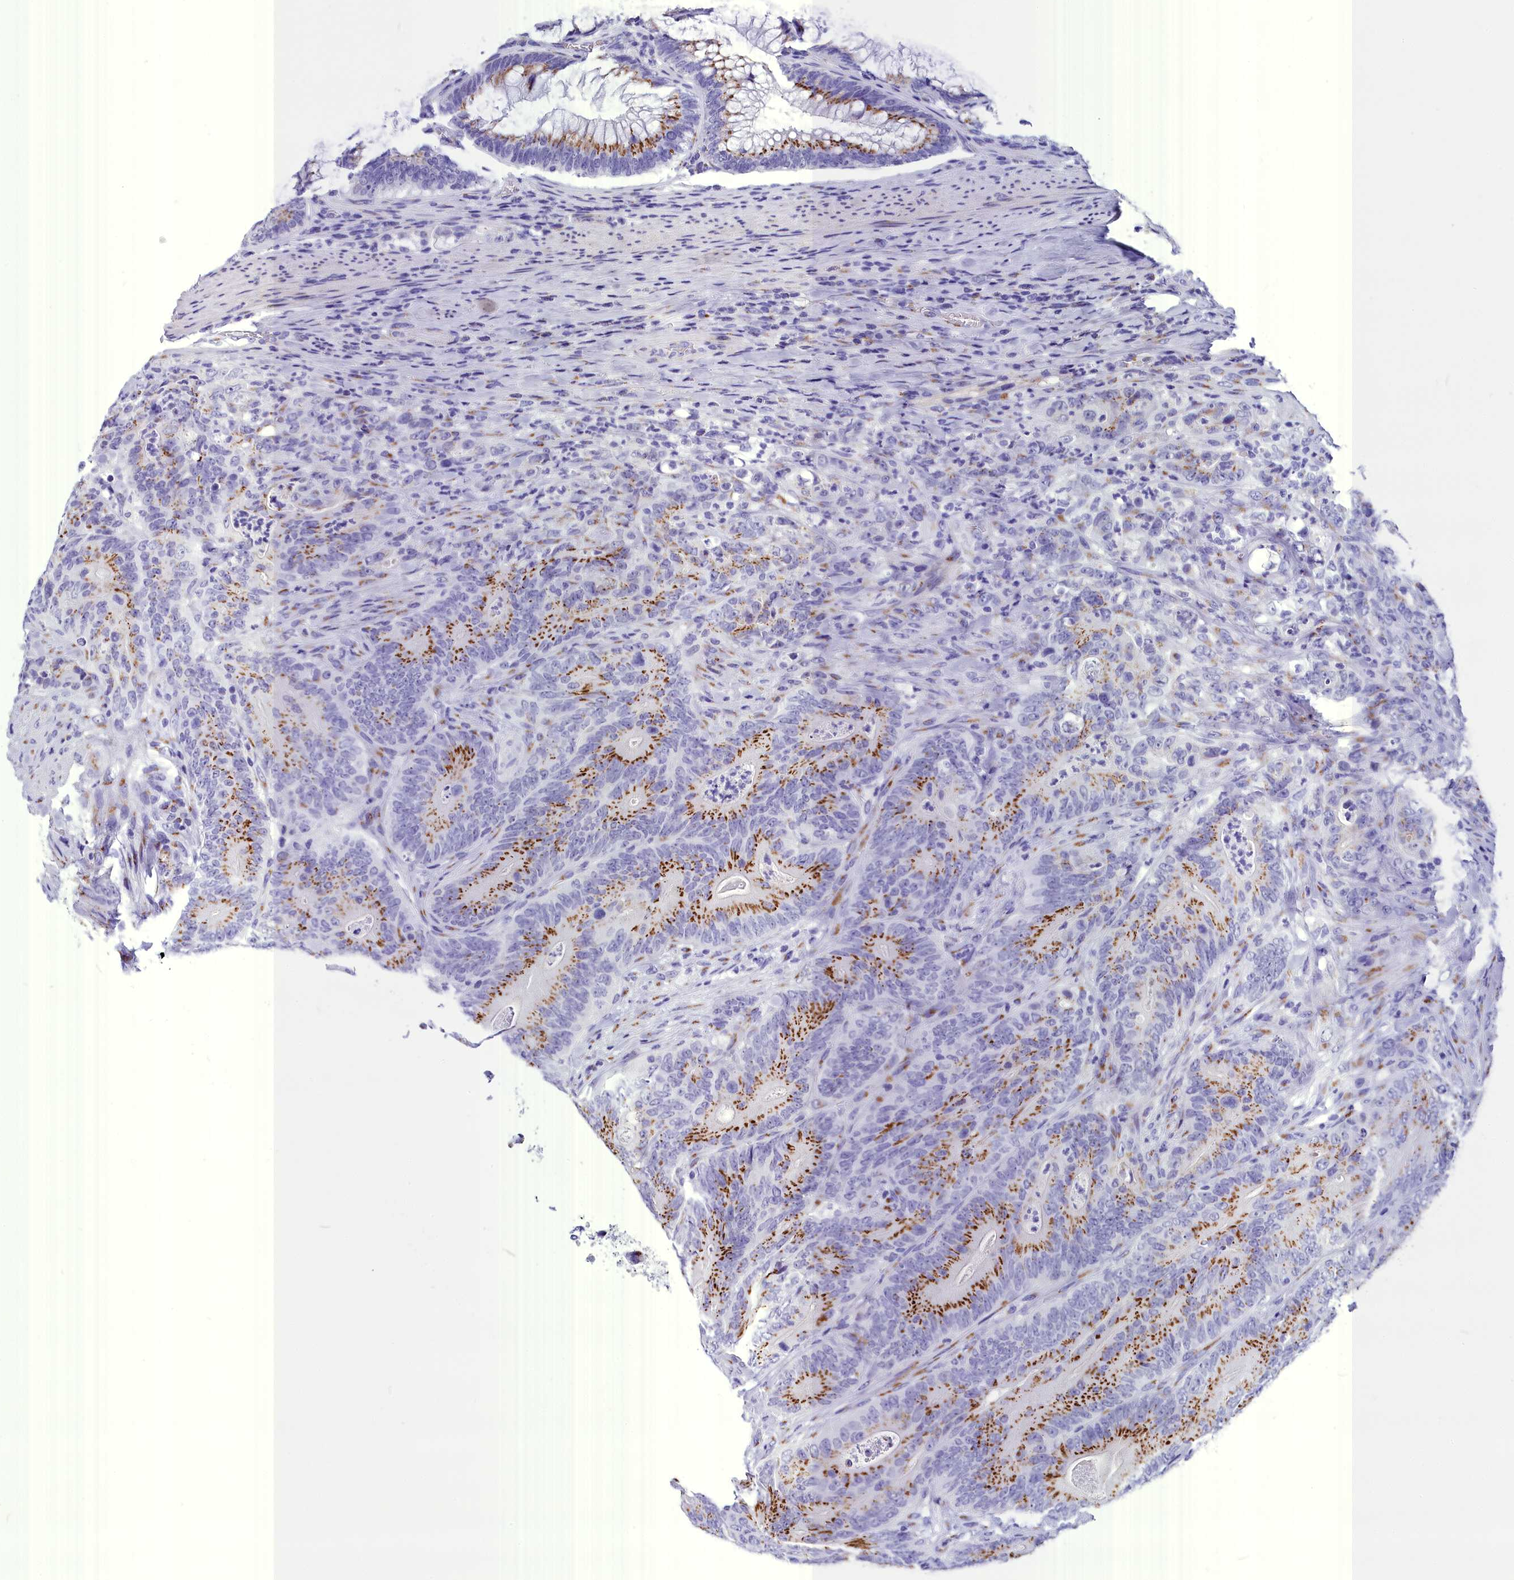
{"staining": {"intensity": "moderate", "quantity": "25%-75%", "location": "cytoplasmic/membranous"}, "tissue": "colorectal cancer", "cell_type": "Tumor cells", "image_type": "cancer", "snomed": [{"axis": "morphology", "description": "Normal tissue, NOS"}, {"axis": "topography", "description": "Colon"}], "caption": "DAB immunohistochemical staining of human colorectal cancer exhibits moderate cytoplasmic/membranous protein expression in about 25%-75% of tumor cells.", "gene": "AP3B2", "patient": {"sex": "female", "age": 82}}